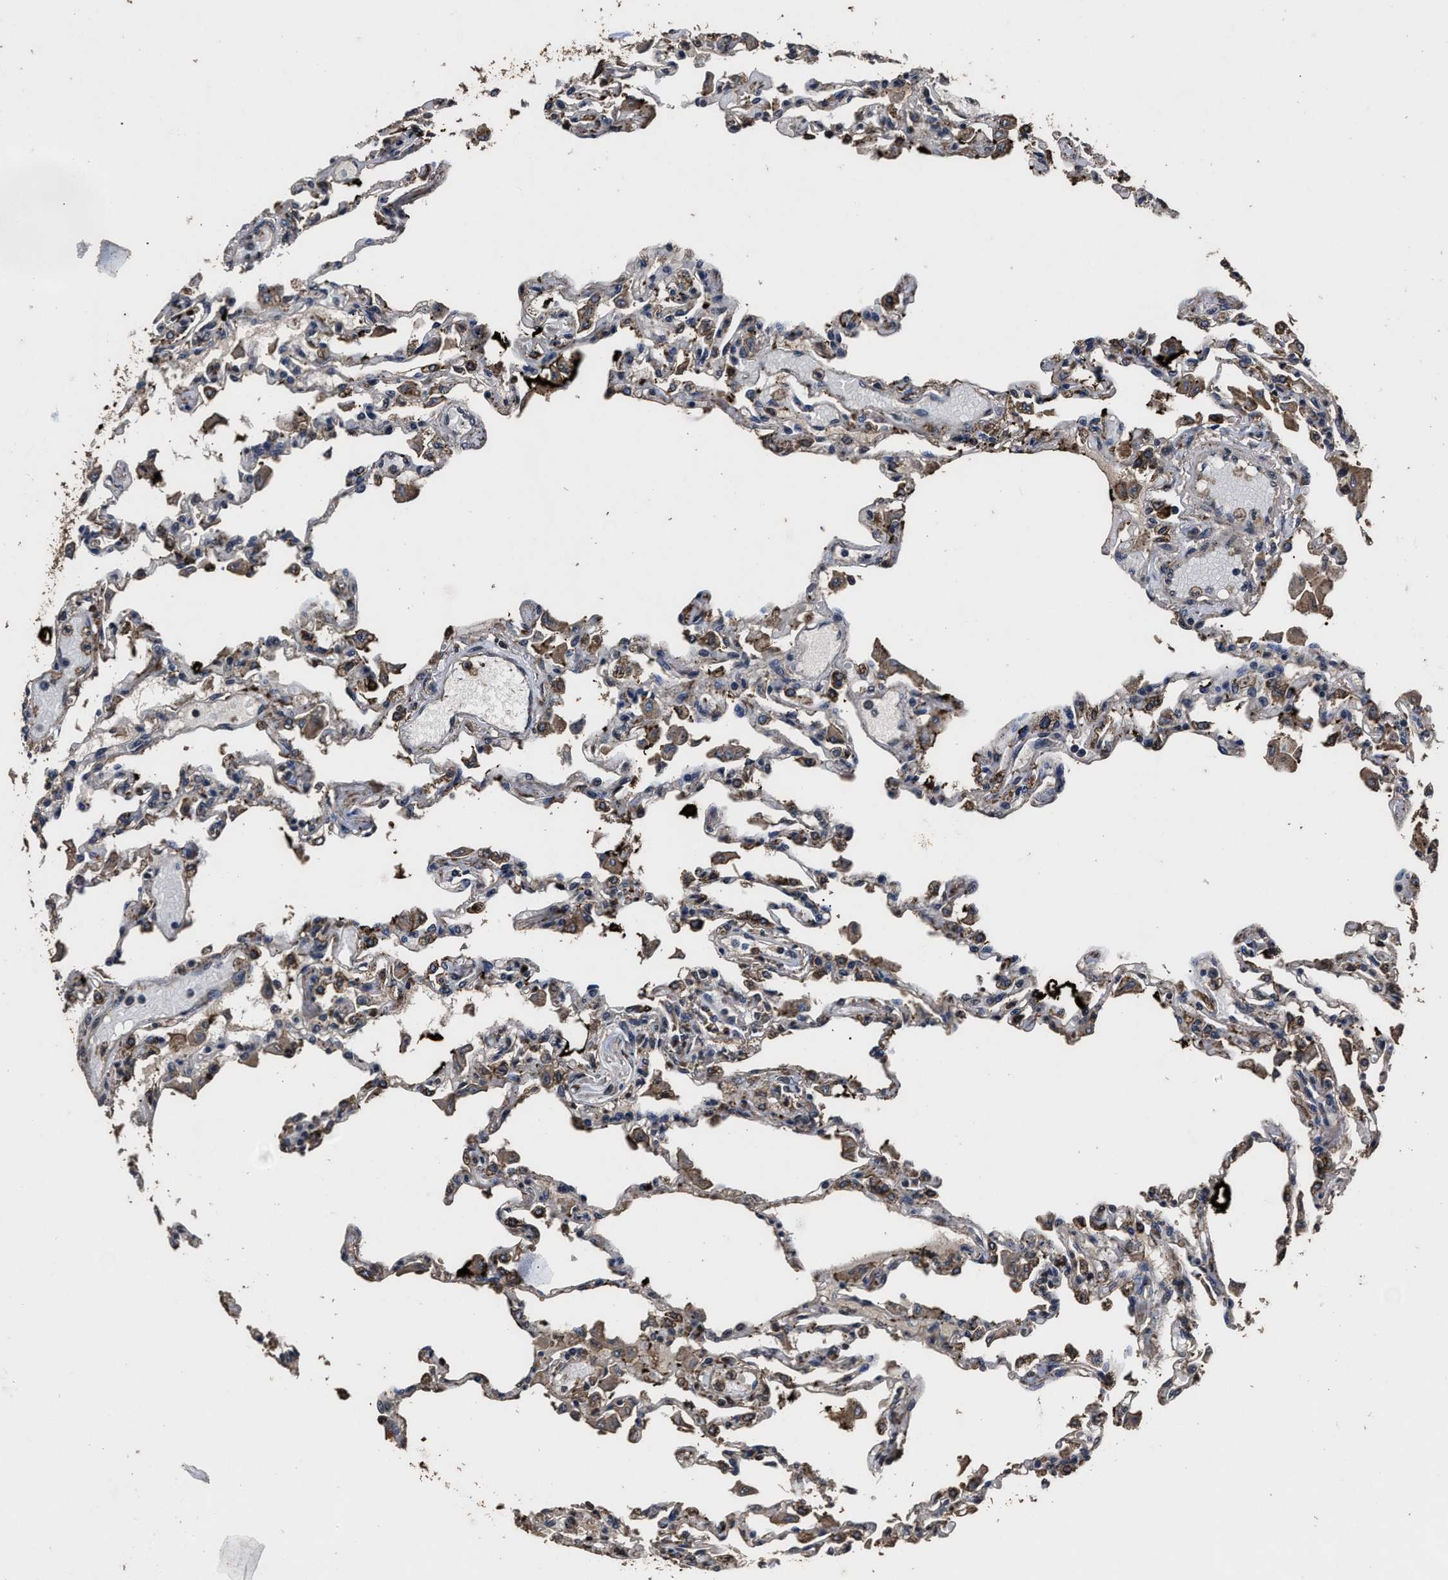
{"staining": {"intensity": "negative", "quantity": "none", "location": "none"}, "tissue": "lung", "cell_type": "Alveolar cells", "image_type": "normal", "snomed": [{"axis": "morphology", "description": "Normal tissue, NOS"}, {"axis": "topography", "description": "Bronchus"}, {"axis": "topography", "description": "Lung"}], "caption": "DAB immunohistochemical staining of normal lung reveals no significant expression in alveolar cells.", "gene": "RSBN1L", "patient": {"sex": "female", "age": 49}}